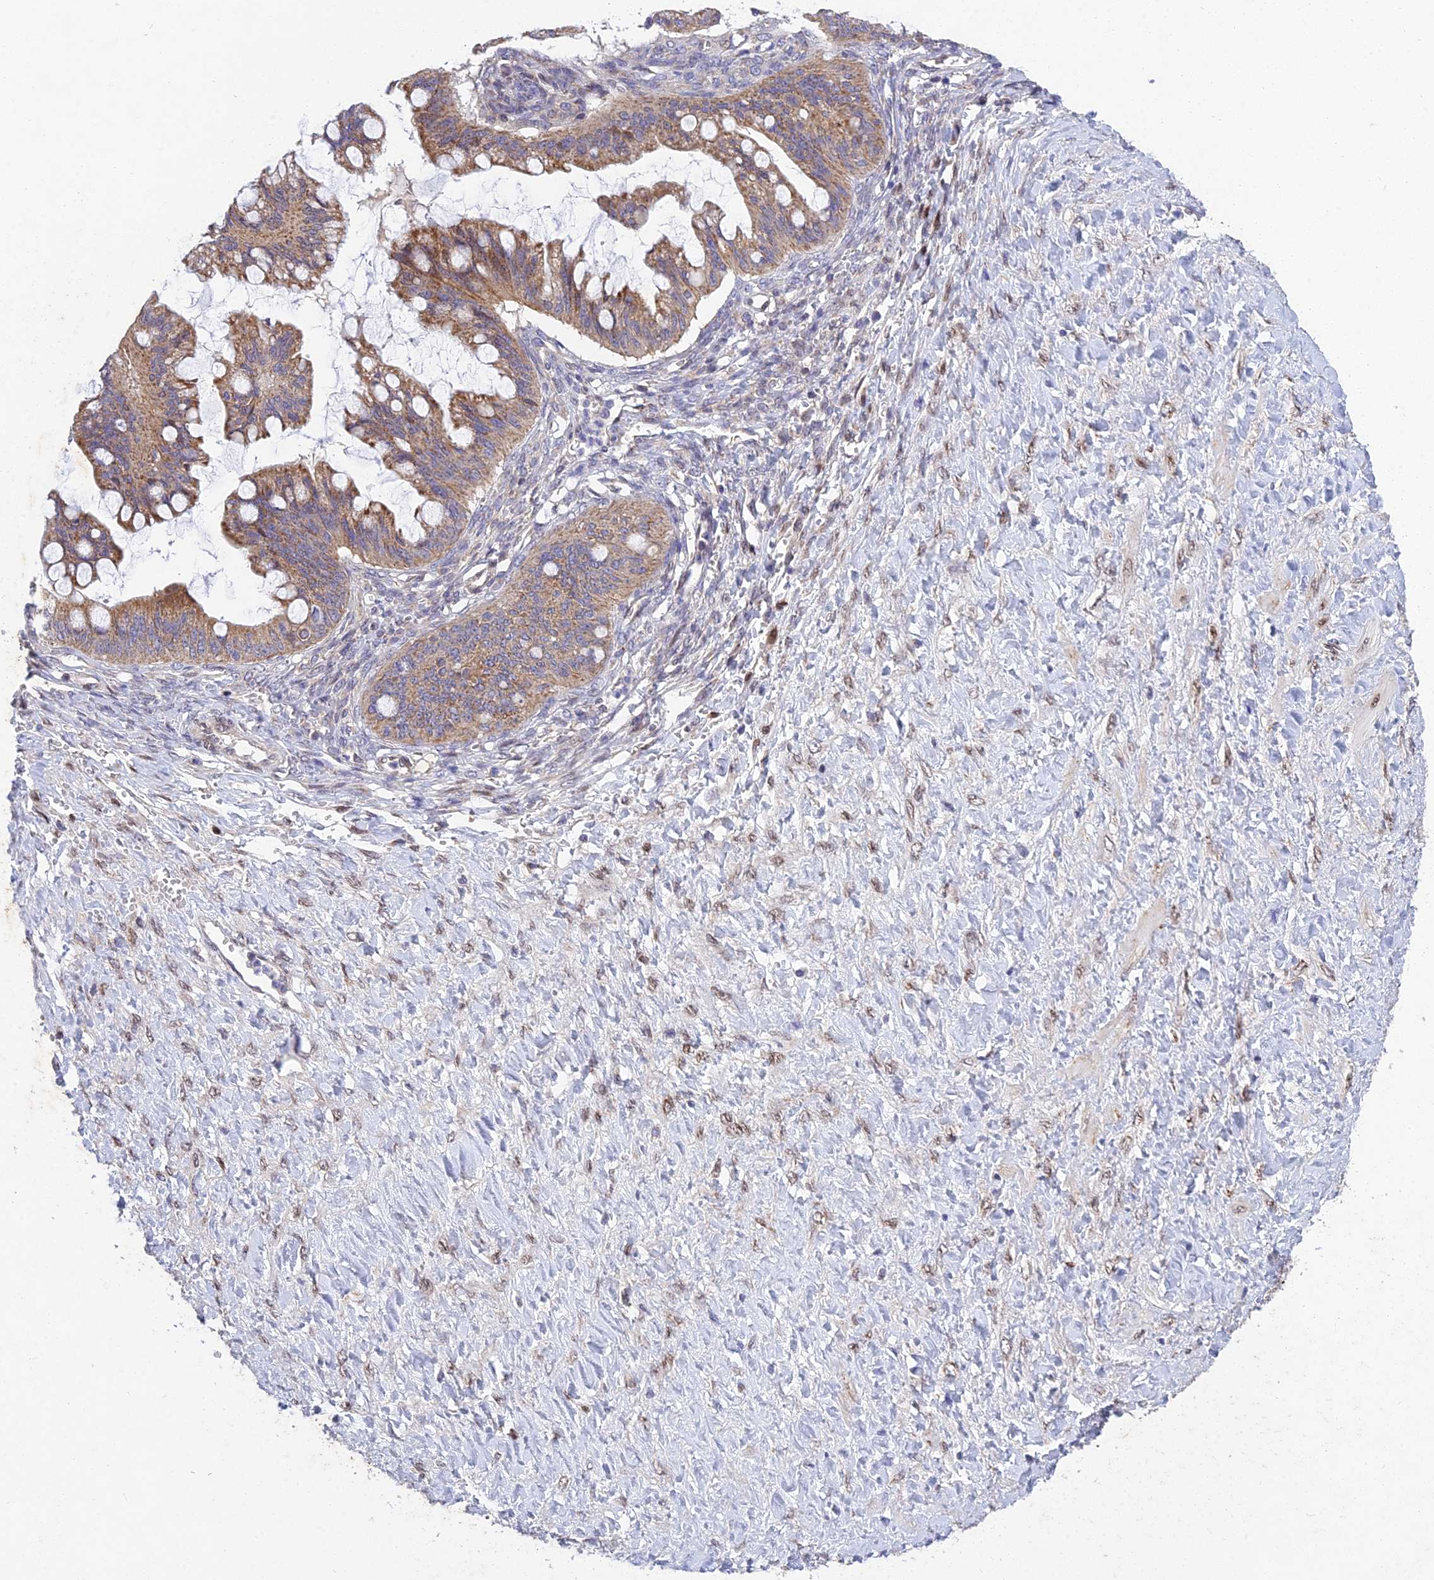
{"staining": {"intensity": "moderate", "quantity": ">75%", "location": "cytoplasmic/membranous"}, "tissue": "ovarian cancer", "cell_type": "Tumor cells", "image_type": "cancer", "snomed": [{"axis": "morphology", "description": "Cystadenocarcinoma, mucinous, NOS"}, {"axis": "topography", "description": "Ovary"}], "caption": "Protein expression by immunohistochemistry (IHC) shows moderate cytoplasmic/membranous positivity in approximately >75% of tumor cells in ovarian mucinous cystadenocarcinoma.", "gene": "MGAT2", "patient": {"sex": "female", "age": 73}}